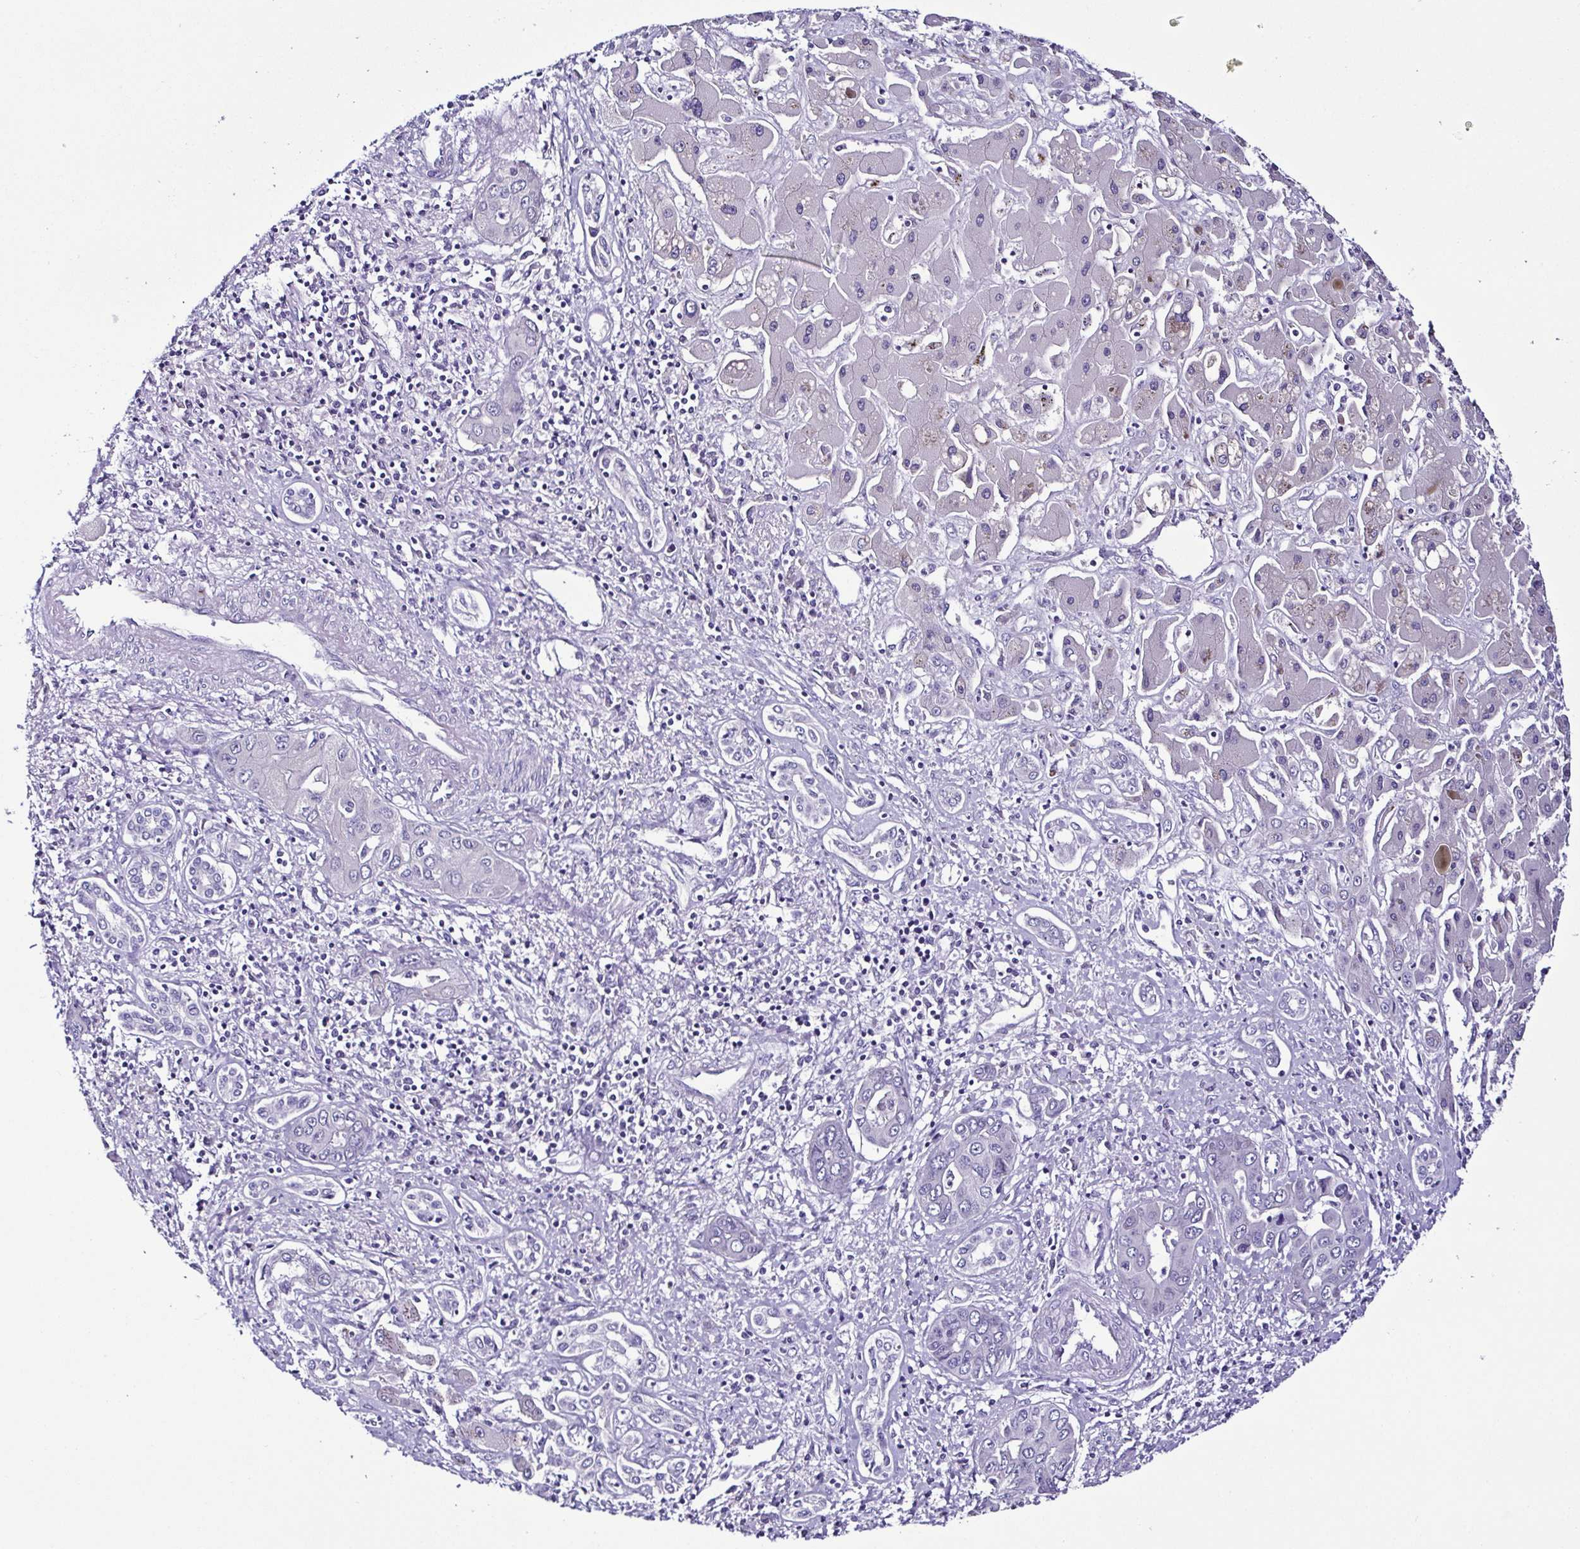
{"staining": {"intensity": "negative", "quantity": "none", "location": "none"}, "tissue": "liver cancer", "cell_type": "Tumor cells", "image_type": "cancer", "snomed": [{"axis": "morphology", "description": "Cholangiocarcinoma"}, {"axis": "topography", "description": "Liver"}], "caption": "Tumor cells show no significant protein staining in liver cancer.", "gene": "SRL", "patient": {"sex": "male", "age": 67}}